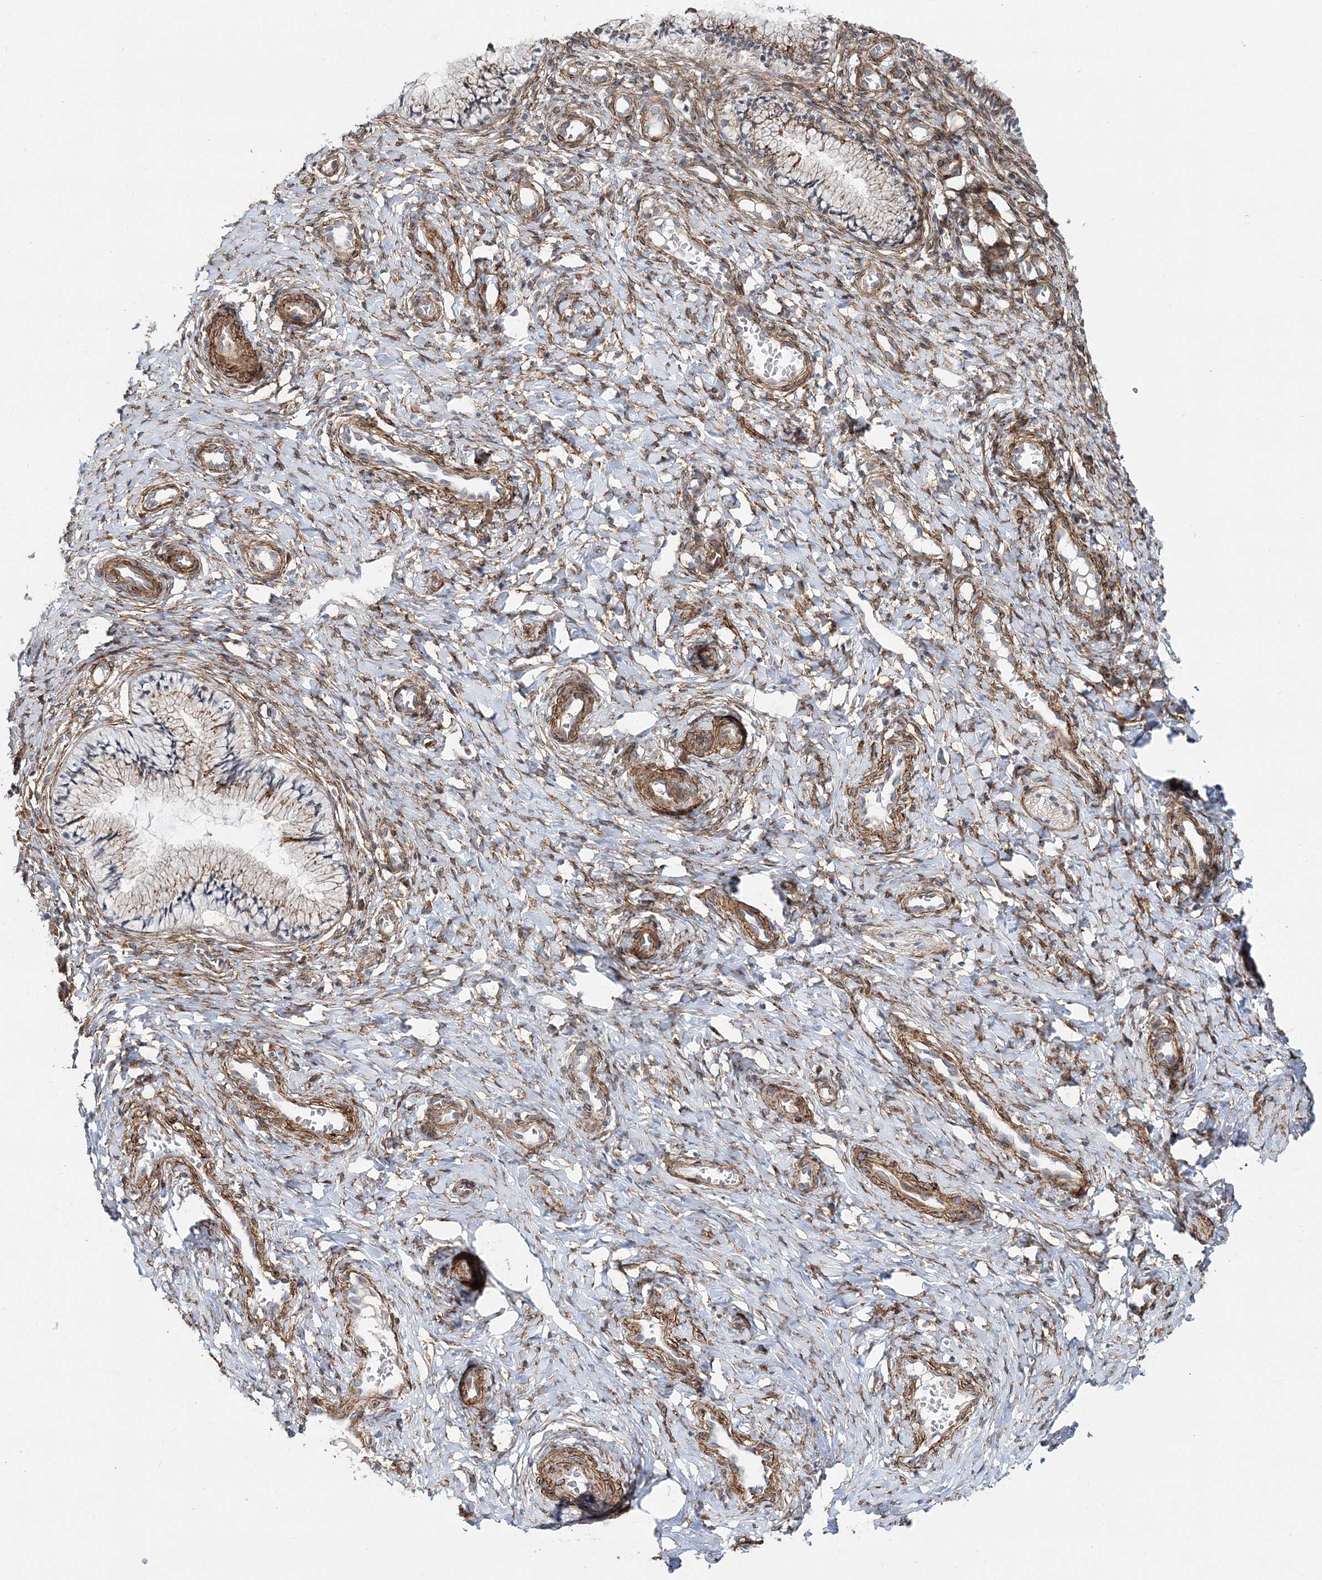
{"staining": {"intensity": "moderate", "quantity": "25%-75%", "location": "cytoplasmic/membranous"}, "tissue": "cervix", "cell_type": "Glandular cells", "image_type": "normal", "snomed": [{"axis": "morphology", "description": "Normal tissue, NOS"}, {"axis": "topography", "description": "Cervix"}], "caption": "A brown stain labels moderate cytoplasmic/membranous positivity of a protein in glandular cells of benign human cervix.", "gene": "NBAS", "patient": {"sex": "female", "age": 27}}